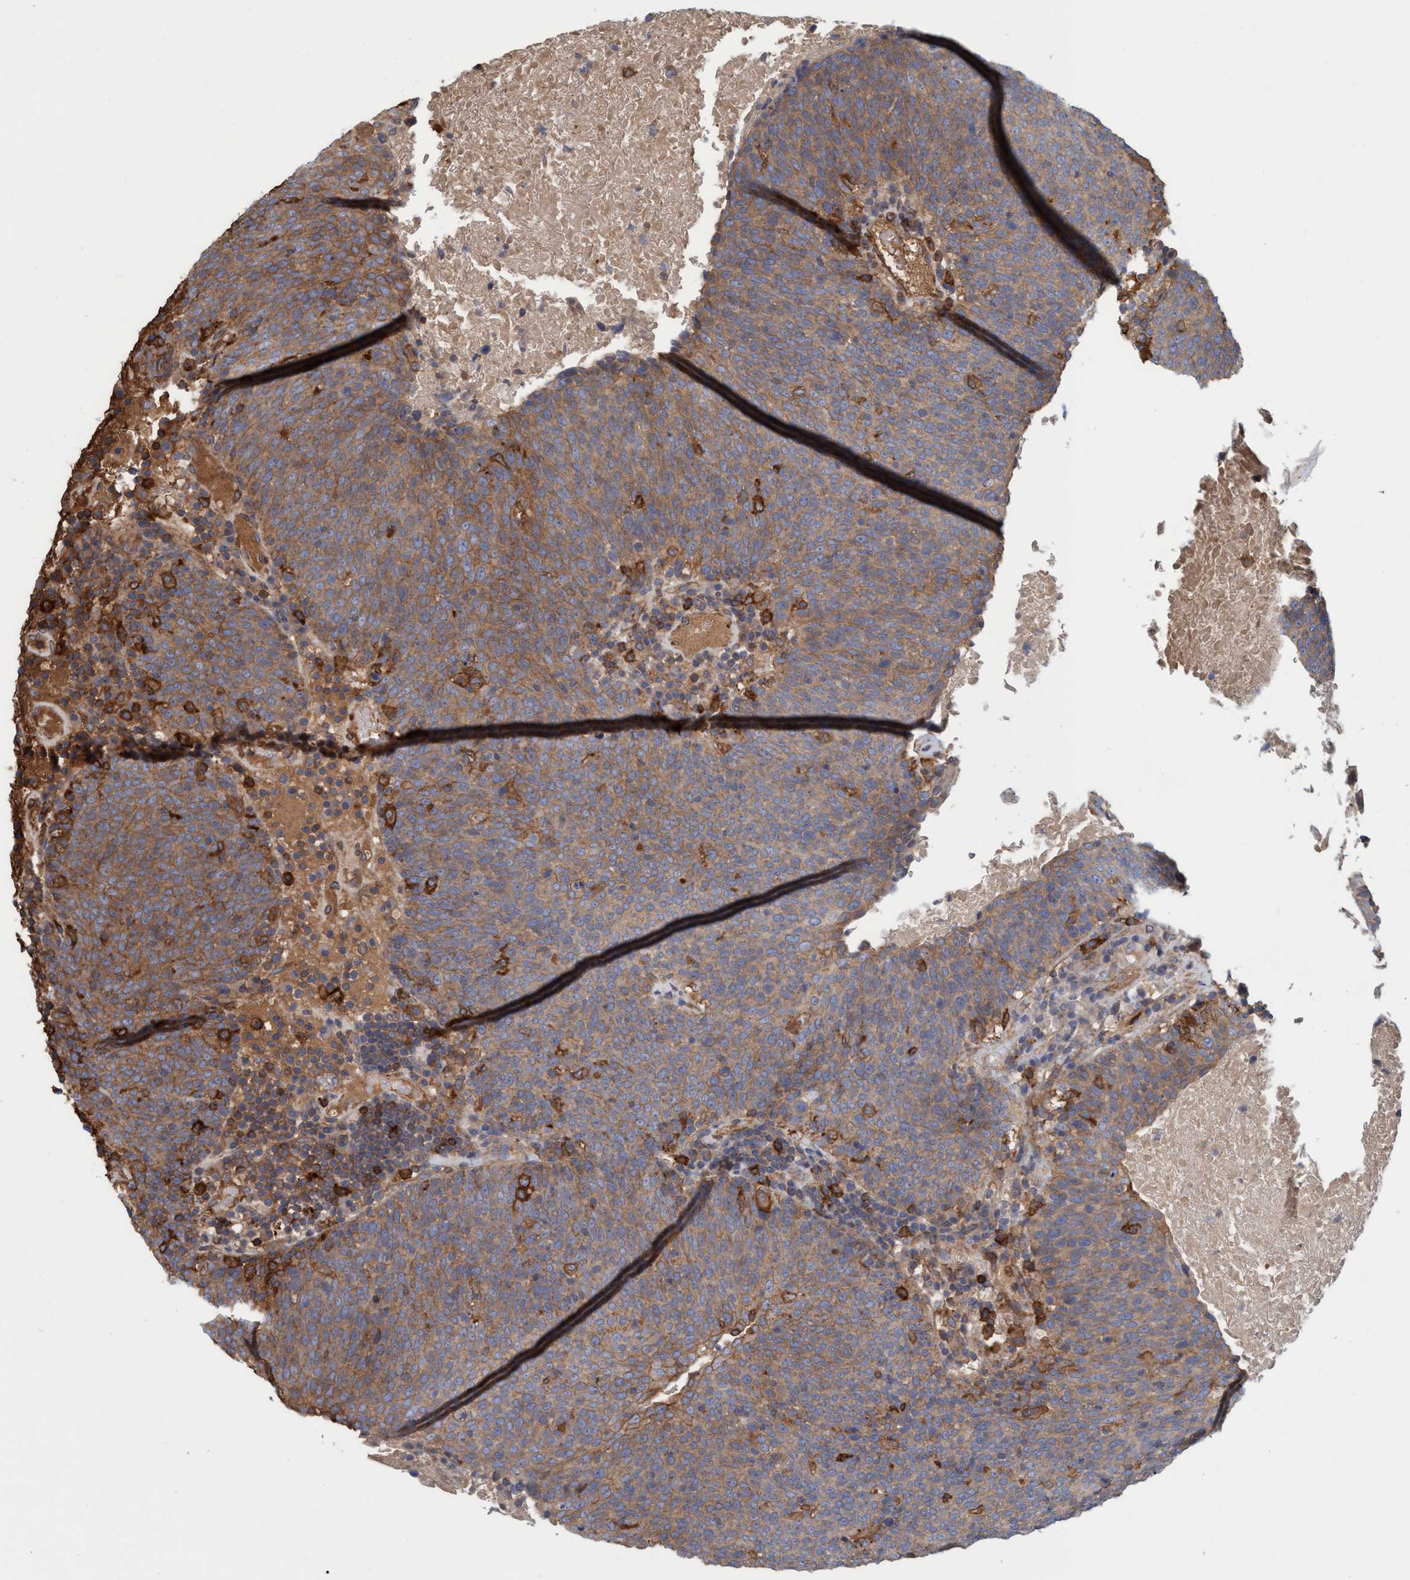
{"staining": {"intensity": "moderate", "quantity": ">75%", "location": "cytoplasmic/membranous"}, "tissue": "head and neck cancer", "cell_type": "Tumor cells", "image_type": "cancer", "snomed": [{"axis": "morphology", "description": "Squamous cell carcinoma, NOS"}, {"axis": "morphology", "description": "Squamous cell carcinoma, metastatic, NOS"}, {"axis": "topography", "description": "Lymph node"}, {"axis": "topography", "description": "Head-Neck"}], "caption": "Human head and neck metastatic squamous cell carcinoma stained for a protein (brown) shows moderate cytoplasmic/membranous positive expression in about >75% of tumor cells.", "gene": "SPECC1", "patient": {"sex": "male", "age": 62}}